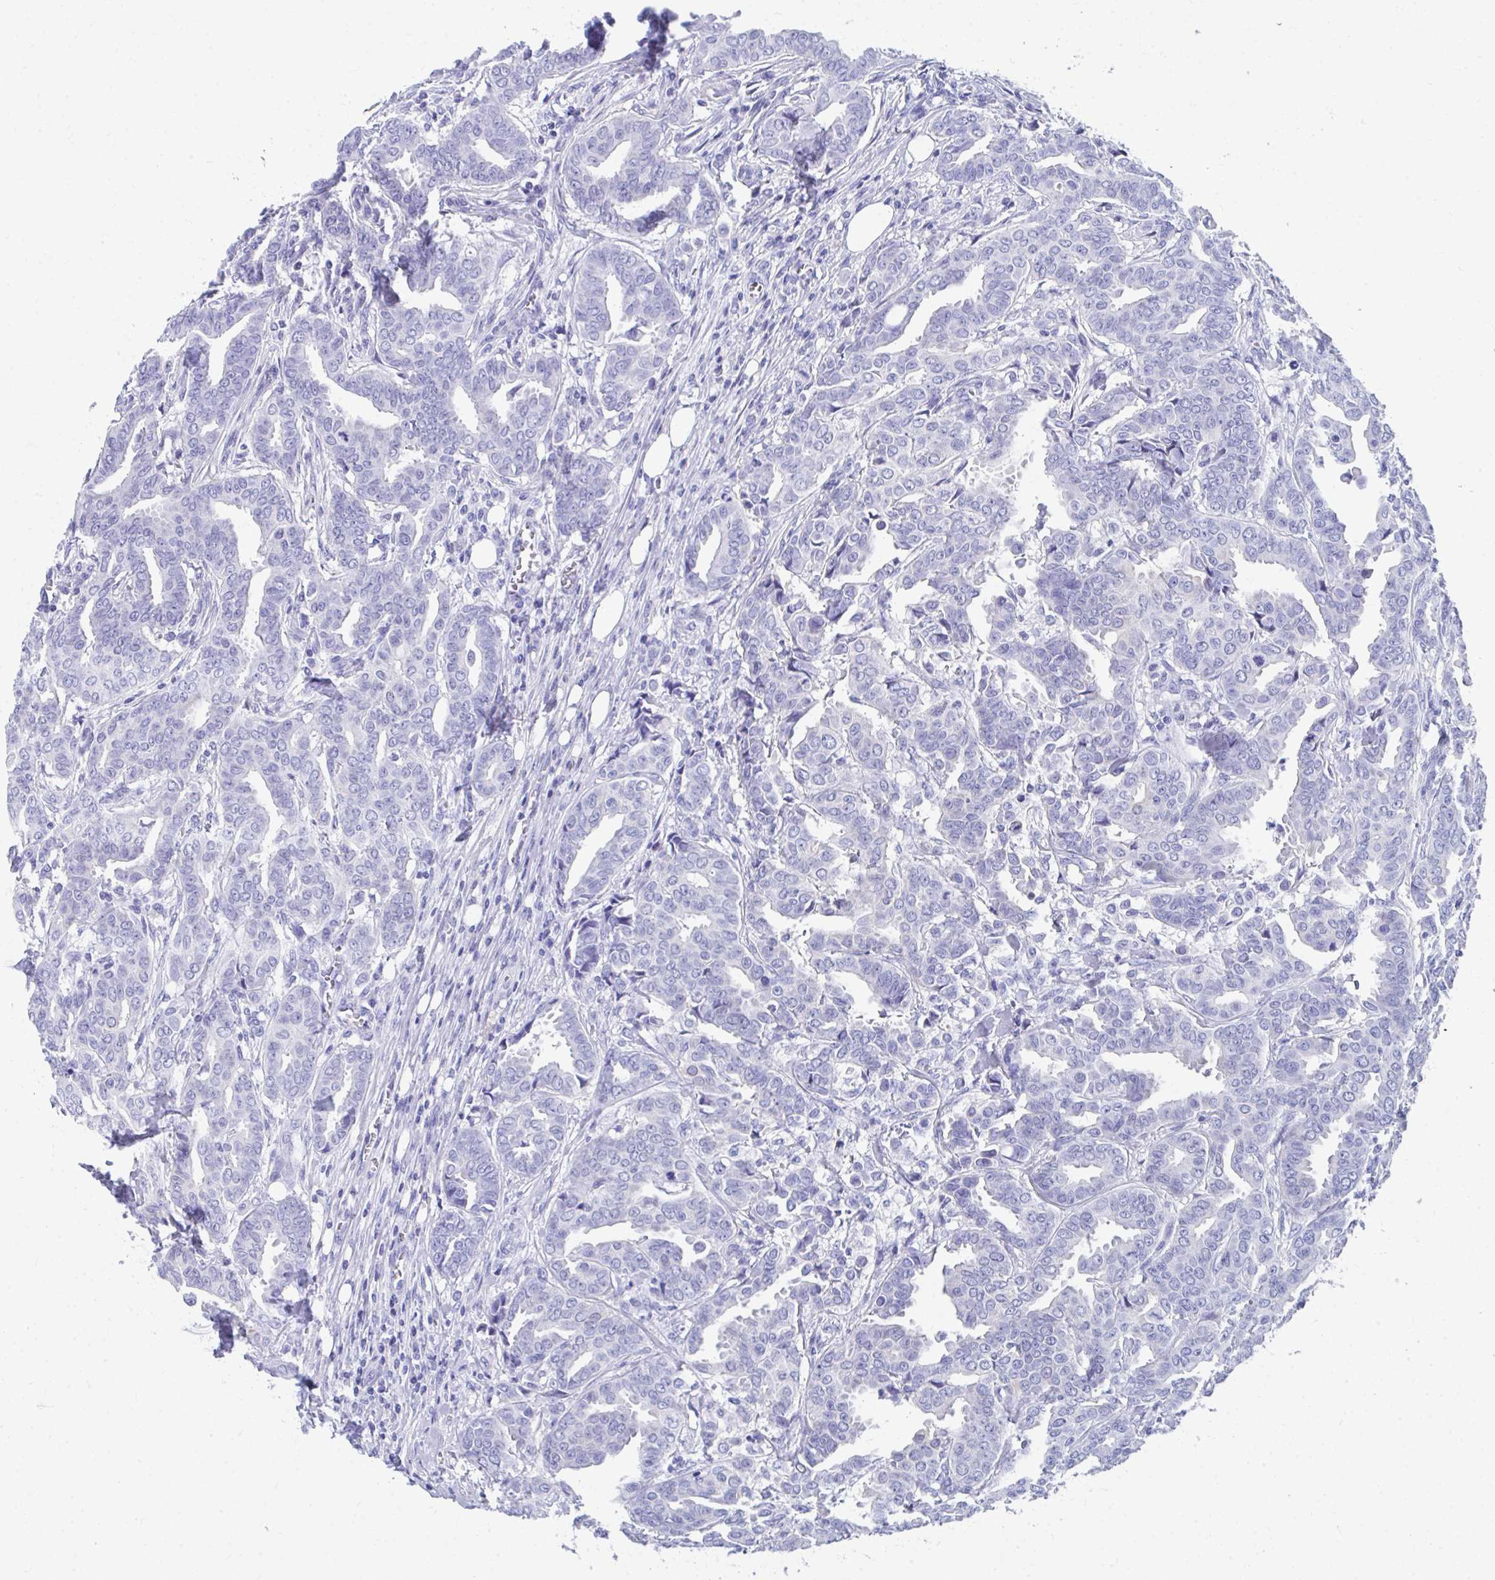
{"staining": {"intensity": "negative", "quantity": "none", "location": "none"}, "tissue": "breast cancer", "cell_type": "Tumor cells", "image_type": "cancer", "snomed": [{"axis": "morphology", "description": "Duct carcinoma"}, {"axis": "topography", "description": "Breast"}], "caption": "Tumor cells are negative for protein expression in human intraductal carcinoma (breast).", "gene": "HGD", "patient": {"sex": "female", "age": 45}}